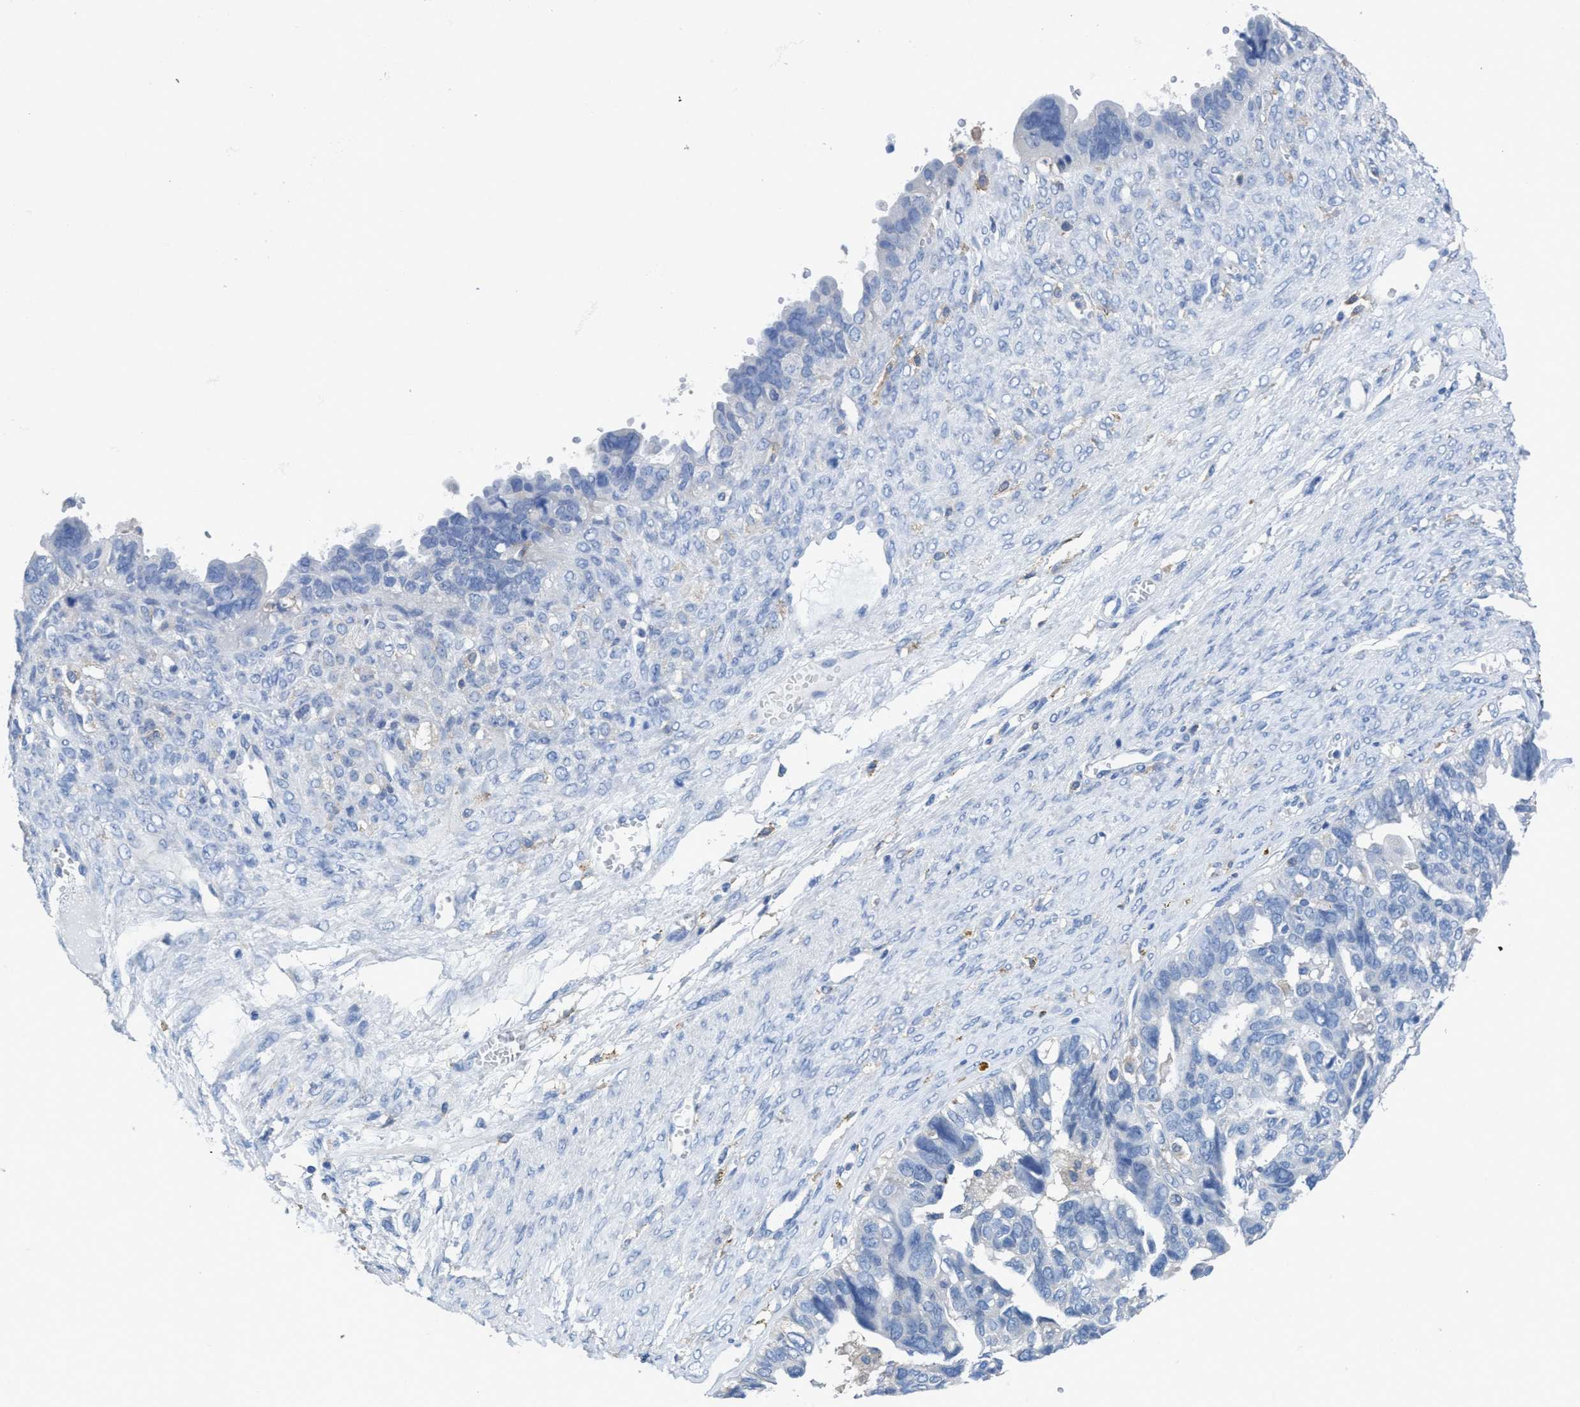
{"staining": {"intensity": "negative", "quantity": "none", "location": "none"}, "tissue": "ovarian cancer", "cell_type": "Tumor cells", "image_type": "cancer", "snomed": [{"axis": "morphology", "description": "Cystadenocarcinoma, serous, NOS"}, {"axis": "topography", "description": "Ovary"}], "caption": "Immunohistochemical staining of ovarian cancer displays no significant staining in tumor cells. (Immunohistochemistry (ihc), brightfield microscopy, high magnification).", "gene": "DNAI1", "patient": {"sex": "female", "age": 79}}